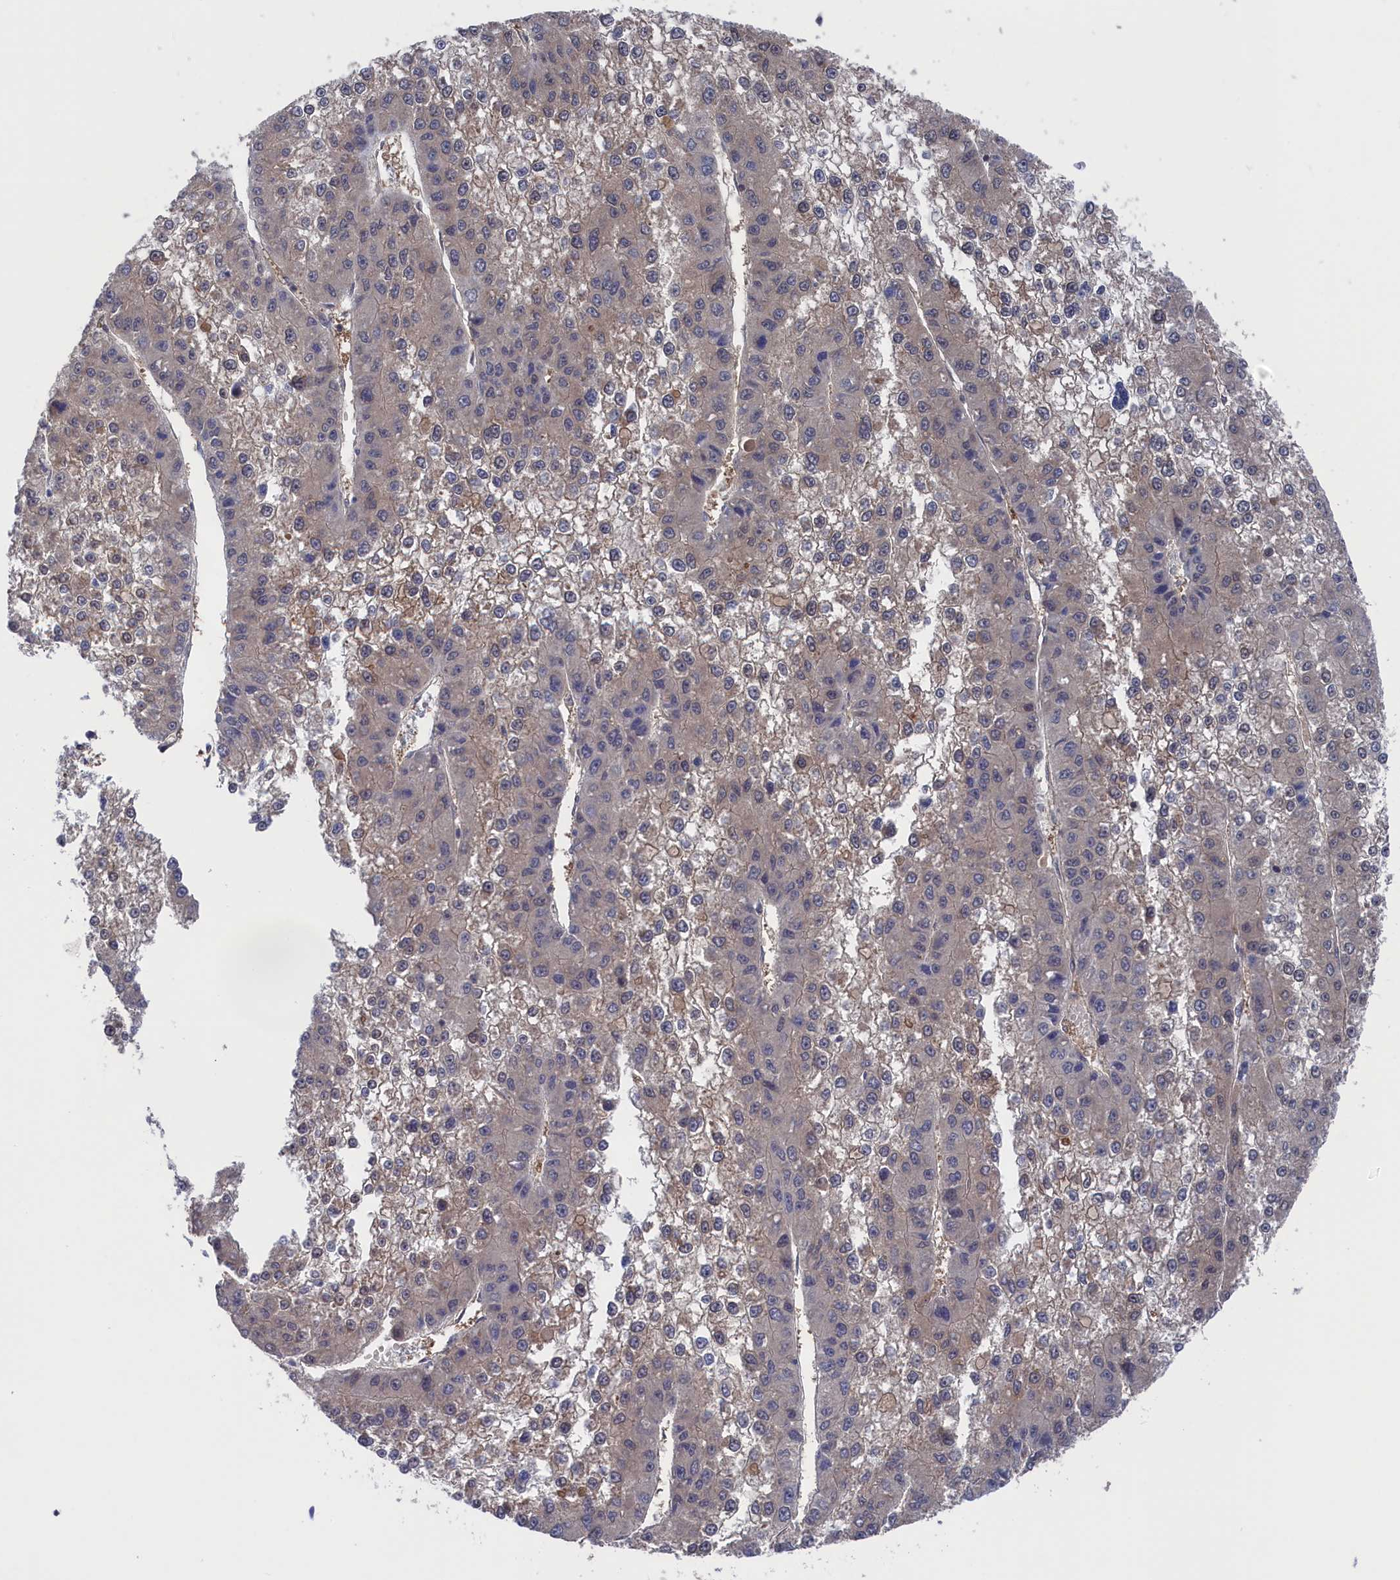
{"staining": {"intensity": "negative", "quantity": "none", "location": "none"}, "tissue": "liver cancer", "cell_type": "Tumor cells", "image_type": "cancer", "snomed": [{"axis": "morphology", "description": "Carcinoma, Hepatocellular, NOS"}, {"axis": "topography", "description": "Liver"}], "caption": "A micrograph of human liver cancer is negative for staining in tumor cells.", "gene": "NUTF2", "patient": {"sex": "female", "age": 73}}